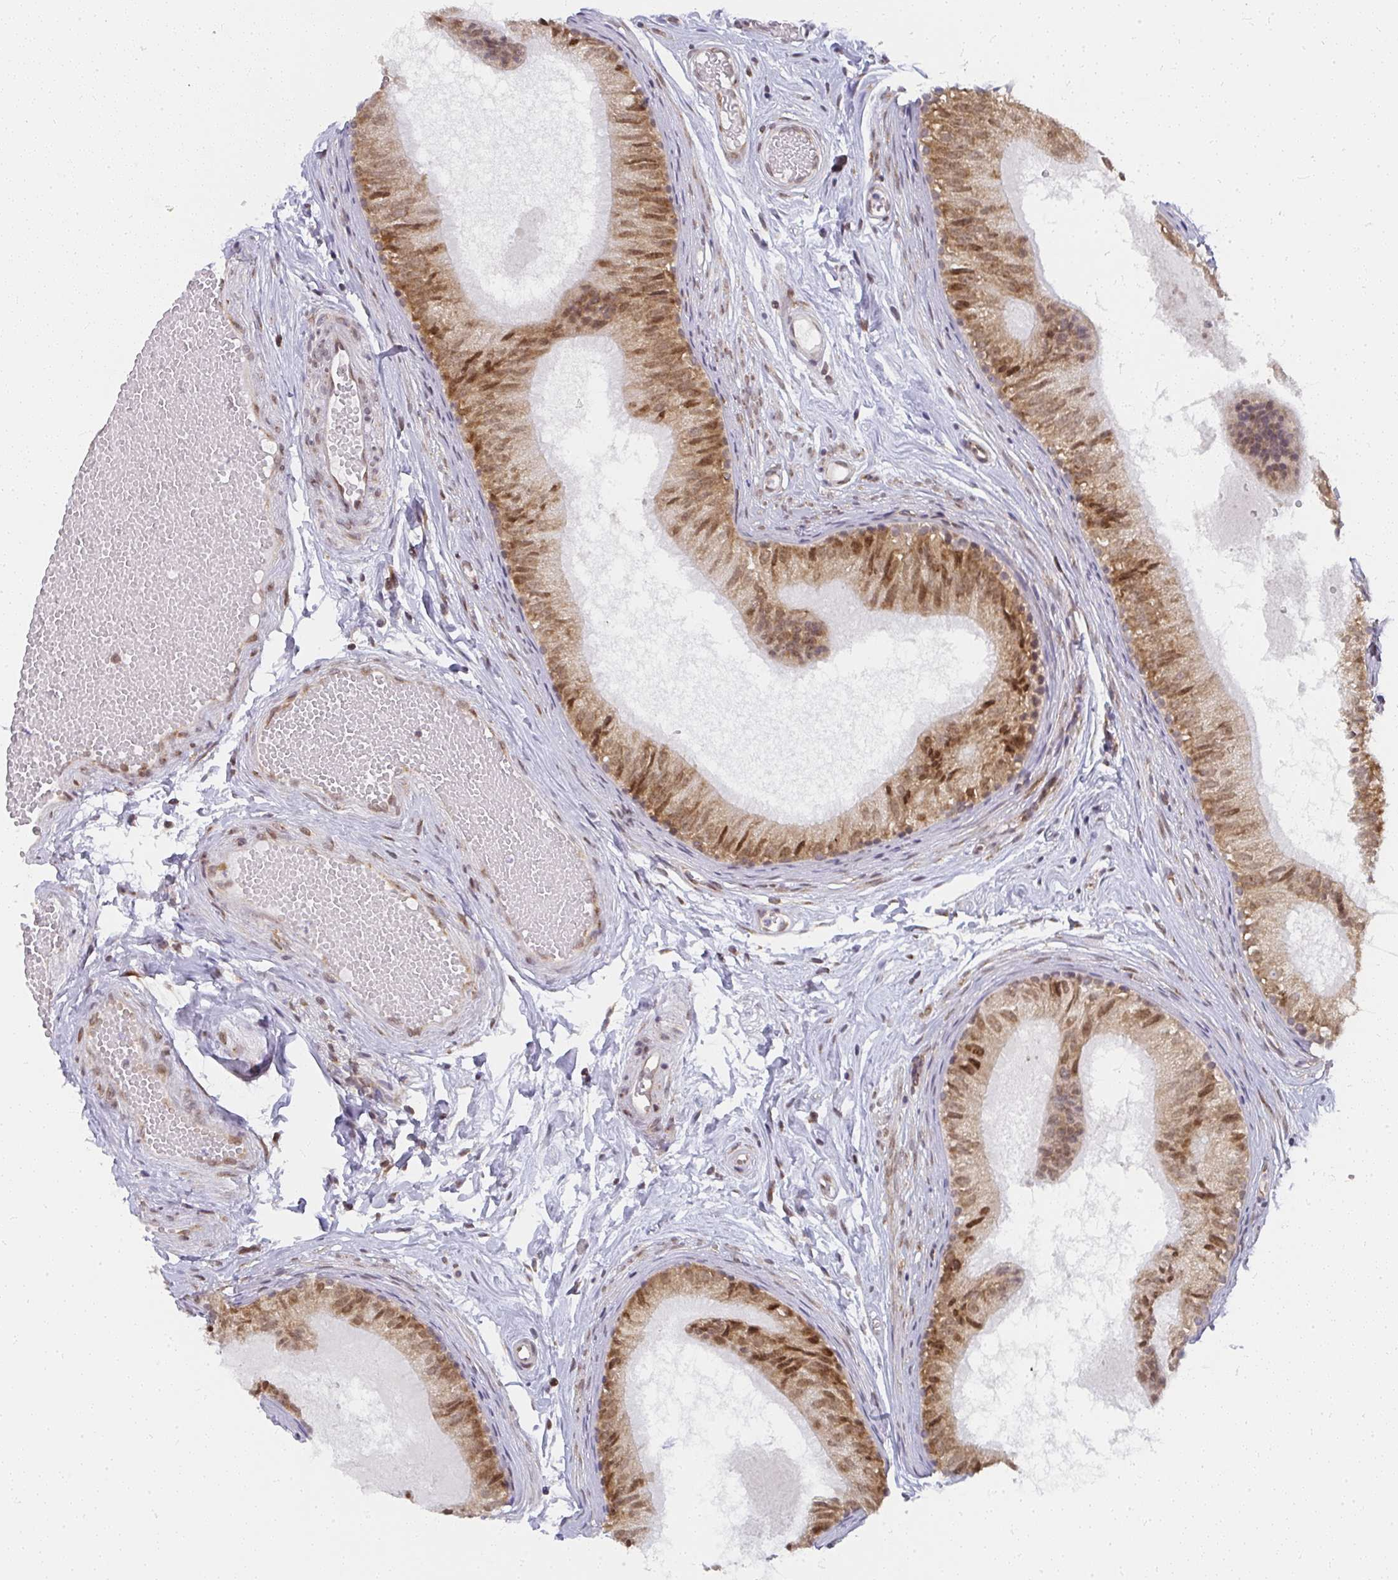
{"staining": {"intensity": "moderate", "quantity": ">75%", "location": "cytoplasmic/membranous,nuclear"}, "tissue": "epididymis", "cell_type": "Glandular cells", "image_type": "normal", "snomed": [{"axis": "morphology", "description": "Normal tissue, NOS"}, {"axis": "morphology", "description": "Seminoma, NOS"}, {"axis": "topography", "description": "Testis"}, {"axis": "topography", "description": "Epididymis"}], "caption": "Epididymis stained for a protein shows moderate cytoplasmic/membranous,nuclear positivity in glandular cells. (Stains: DAB in brown, nuclei in blue, Microscopy: brightfield microscopy at high magnification).", "gene": "SYNCRIP", "patient": {"sex": "male", "age": 34}}